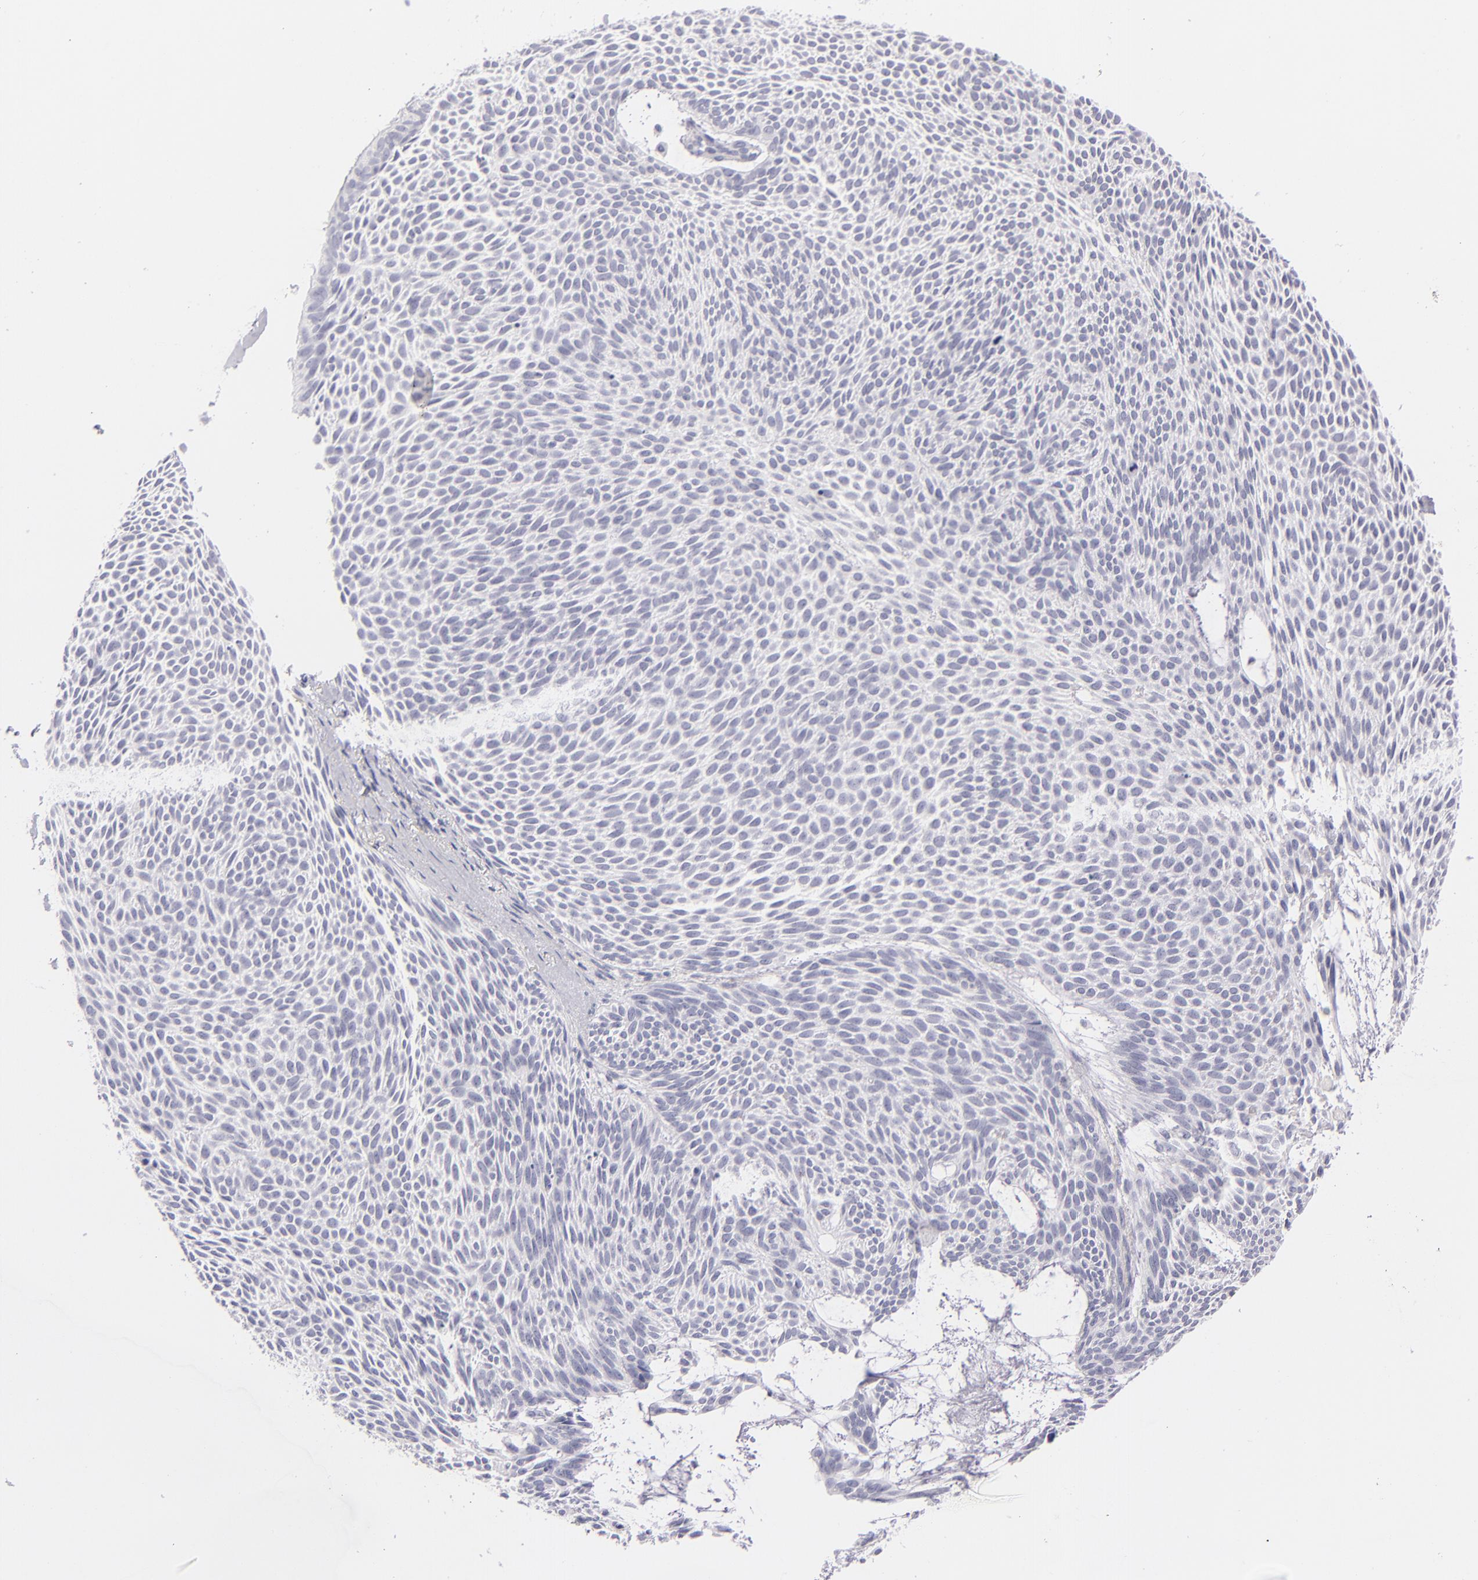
{"staining": {"intensity": "negative", "quantity": "none", "location": "none"}, "tissue": "skin cancer", "cell_type": "Tumor cells", "image_type": "cancer", "snomed": [{"axis": "morphology", "description": "Basal cell carcinoma"}, {"axis": "topography", "description": "Skin"}], "caption": "Skin cancer was stained to show a protein in brown. There is no significant staining in tumor cells.", "gene": "CD48", "patient": {"sex": "male", "age": 84}}